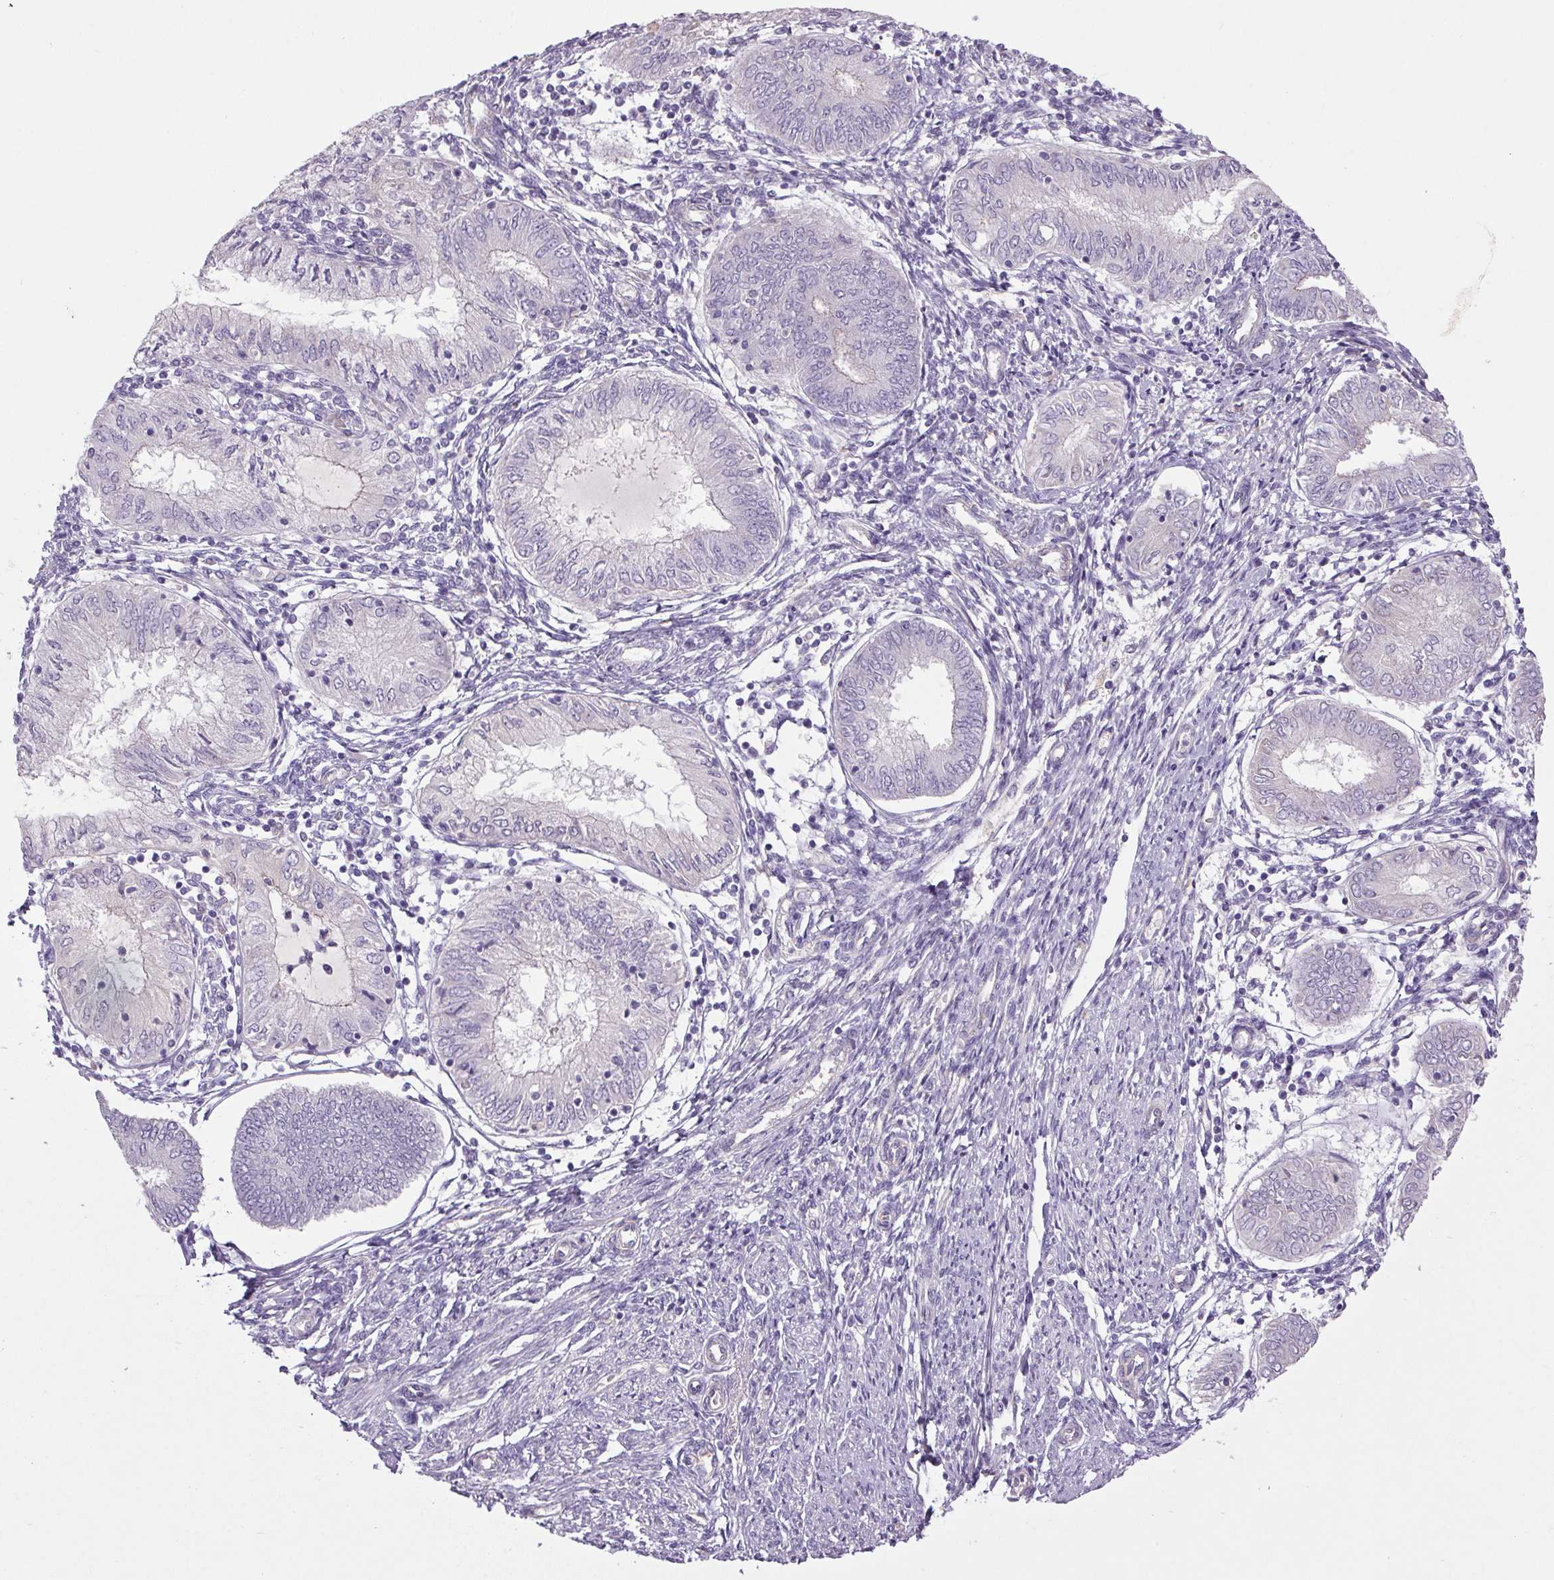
{"staining": {"intensity": "negative", "quantity": "none", "location": "none"}, "tissue": "endometrial cancer", "cell_type": "Tumor cells", "image_type": "cancer", "snomed": [{"axis": "morphology", "description": "Adenocarcinoma, NOS"}, {"axis": "topography", "description": "Endometrium"}], "caption": "This is a photomicrograph of immunohistochemistry staining of endometrial cancer (adenocarcinoma), which shows no staining in tumor cells. Nuclei are stained in blue.", "gene": "APOC4", "patient": {"sex": "female", "age": 68}}